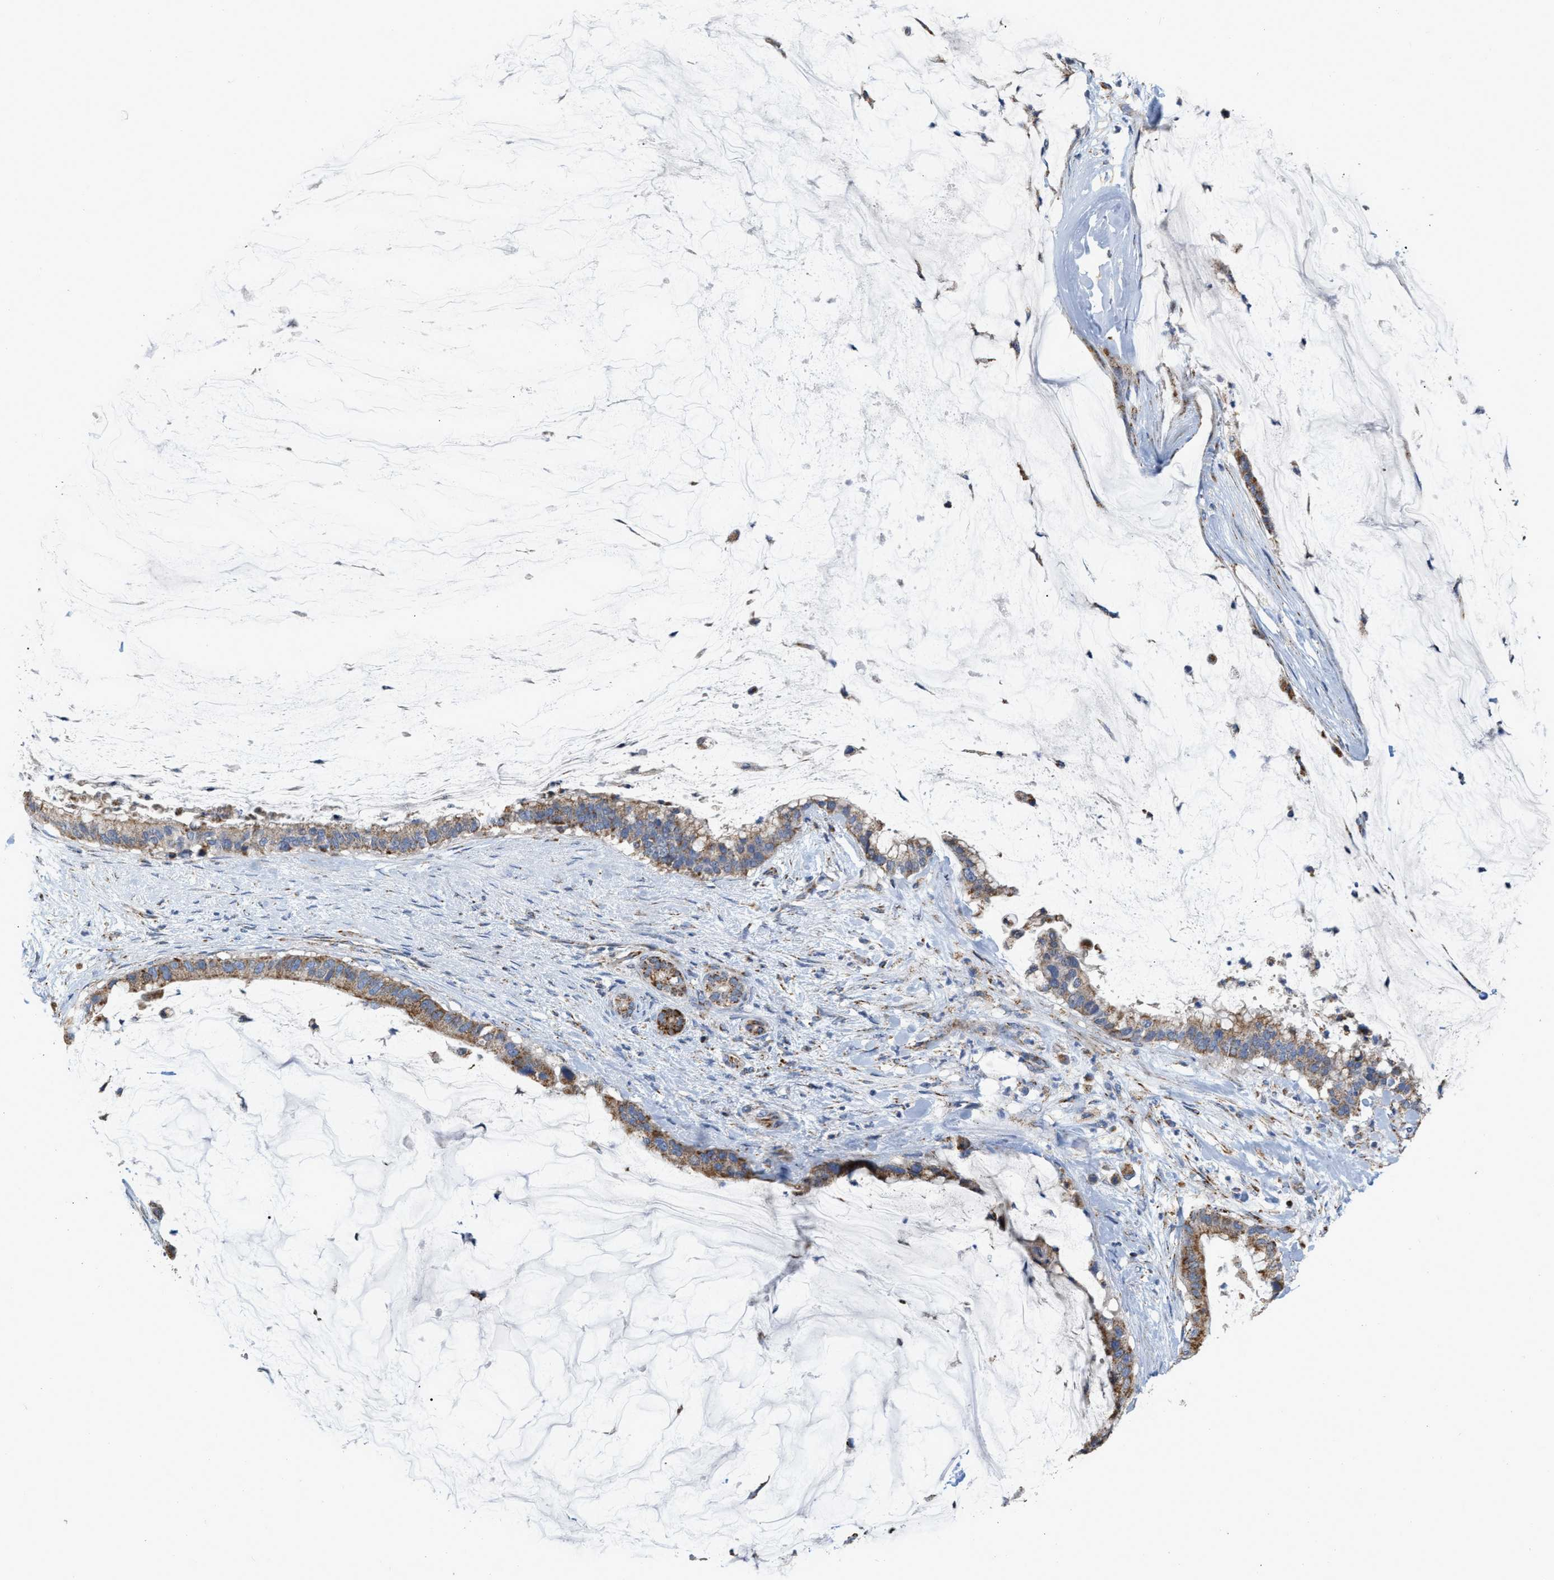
{"staining": {"intensity": "moderate", "quantity": "<25%", "location": "cytoplasmic/membranous"}, "tissue": "pancreatic cancer", "cell_type": "Tumor cells", "image_type": "cancer", "snomed": [{"axis": "morphology", "description": "Adenocarcinoma, NOS"}, {"axis": "topography", "description": "Pancreas"}], "caption": "Protein expression analysis of pancreatic adenocarcinoma reveals moderate cytoplasmic/membranous positivity in approximately <25% of tumor cells.", "gene": "CBLB", "patient": {"sex": "male", "age": 41}}